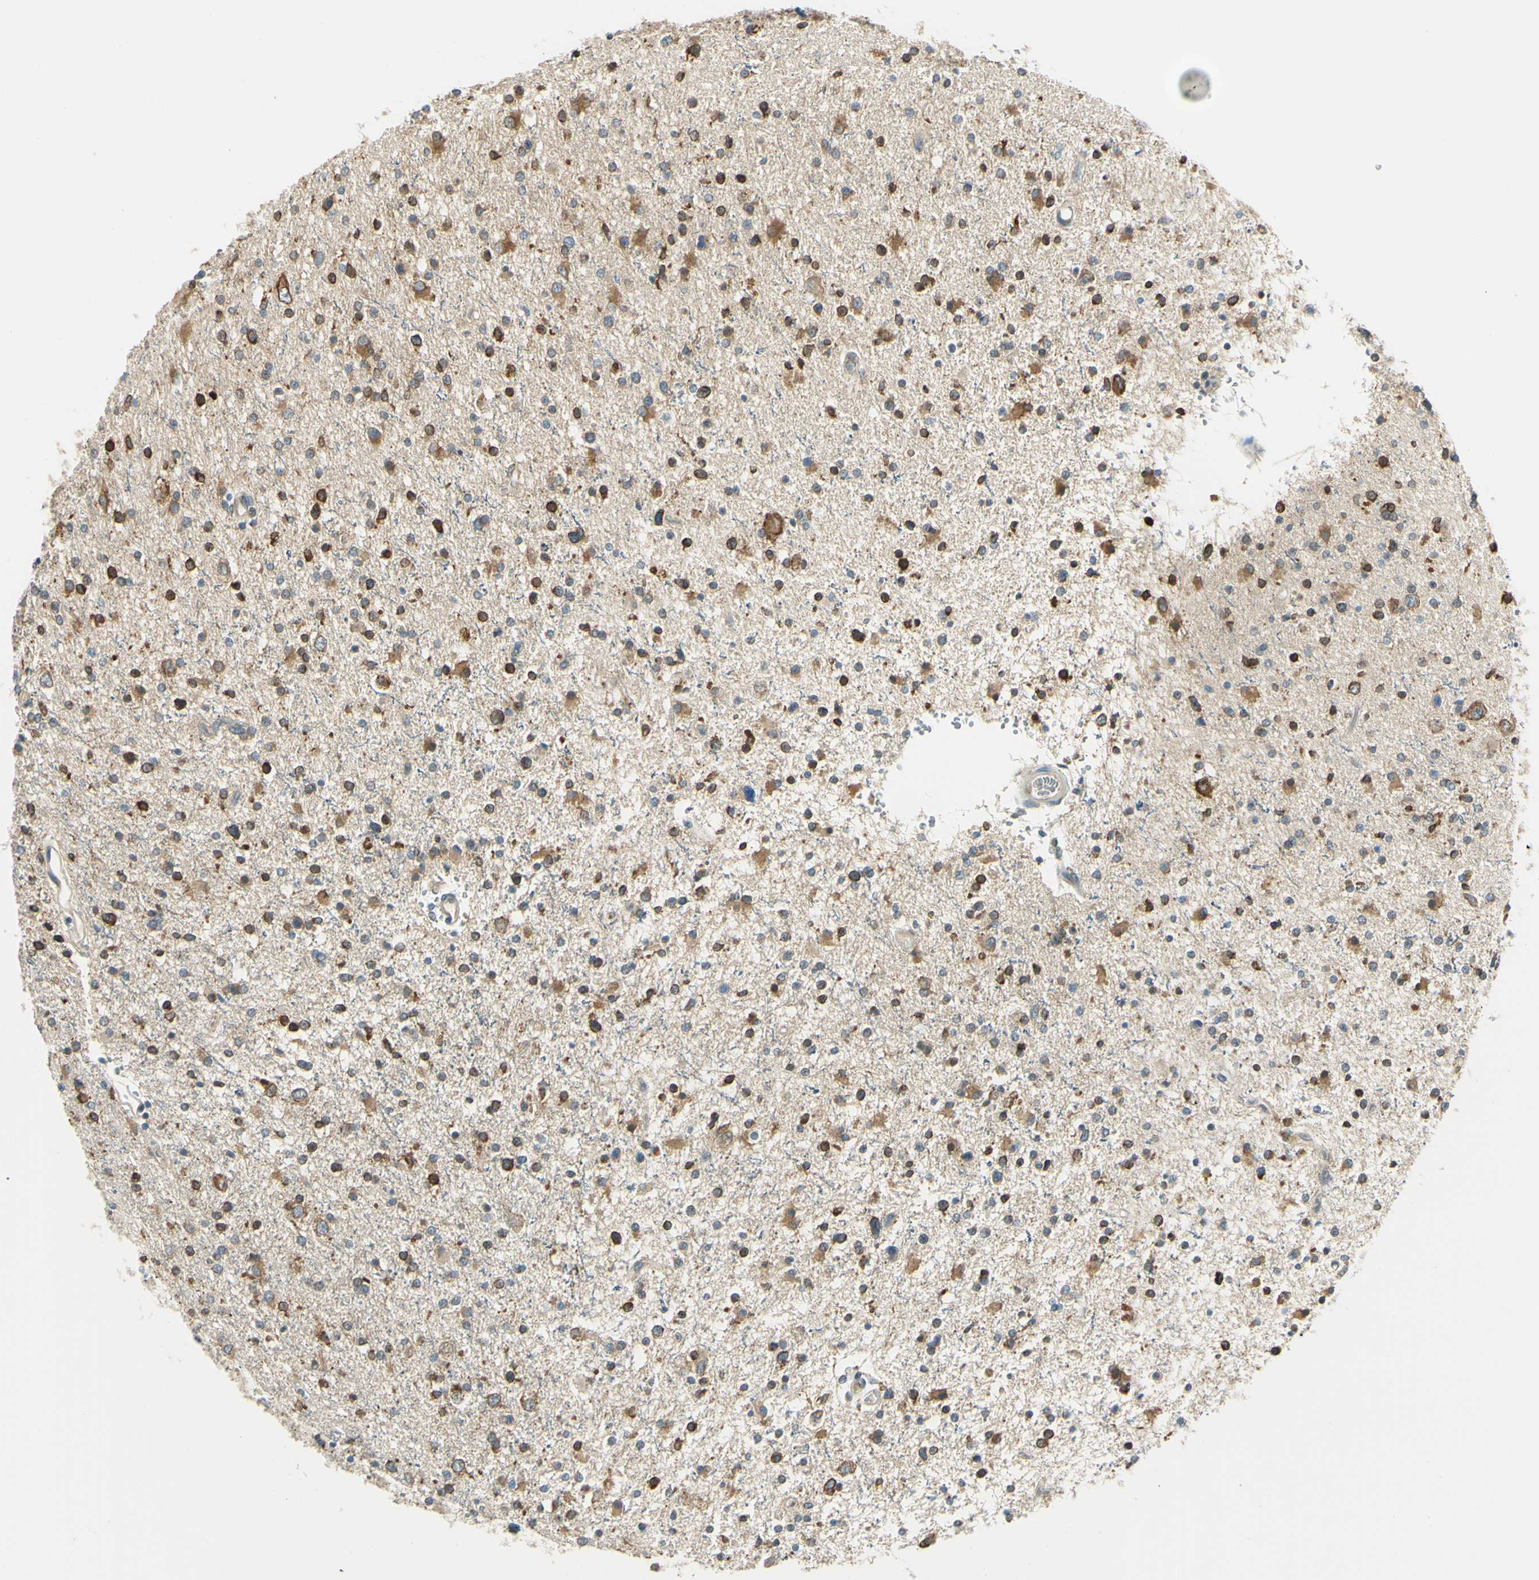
{"staining": {"intensity": "moderate", "quantity": "25%-75%", "location": "cytoplasmic/membranous"}, "tissue": "glioma", "cell_type": "Tumor cells", "image_type": "cancer", "snomed": [{"axis": "morphology", "description": "Glioma, malignant, High grade"}, {"axis": "topography", "description": "Brain"}], "caption": "Immunohistochemistry (IHC) staining of malignant high-grade glioma, which displays medium levels of moderate cytoplasmic/membranous staining in approximately 25%-75% of tumor cells indicating moderate cytoplasmic/membranous protein expression. The staining was performed using DAB (brown) for protein detection and nuclei were counterstained in hematoxylin (blue).", "gene": "IGDCC4", "patient": {"sex": "male", "age": 33}}